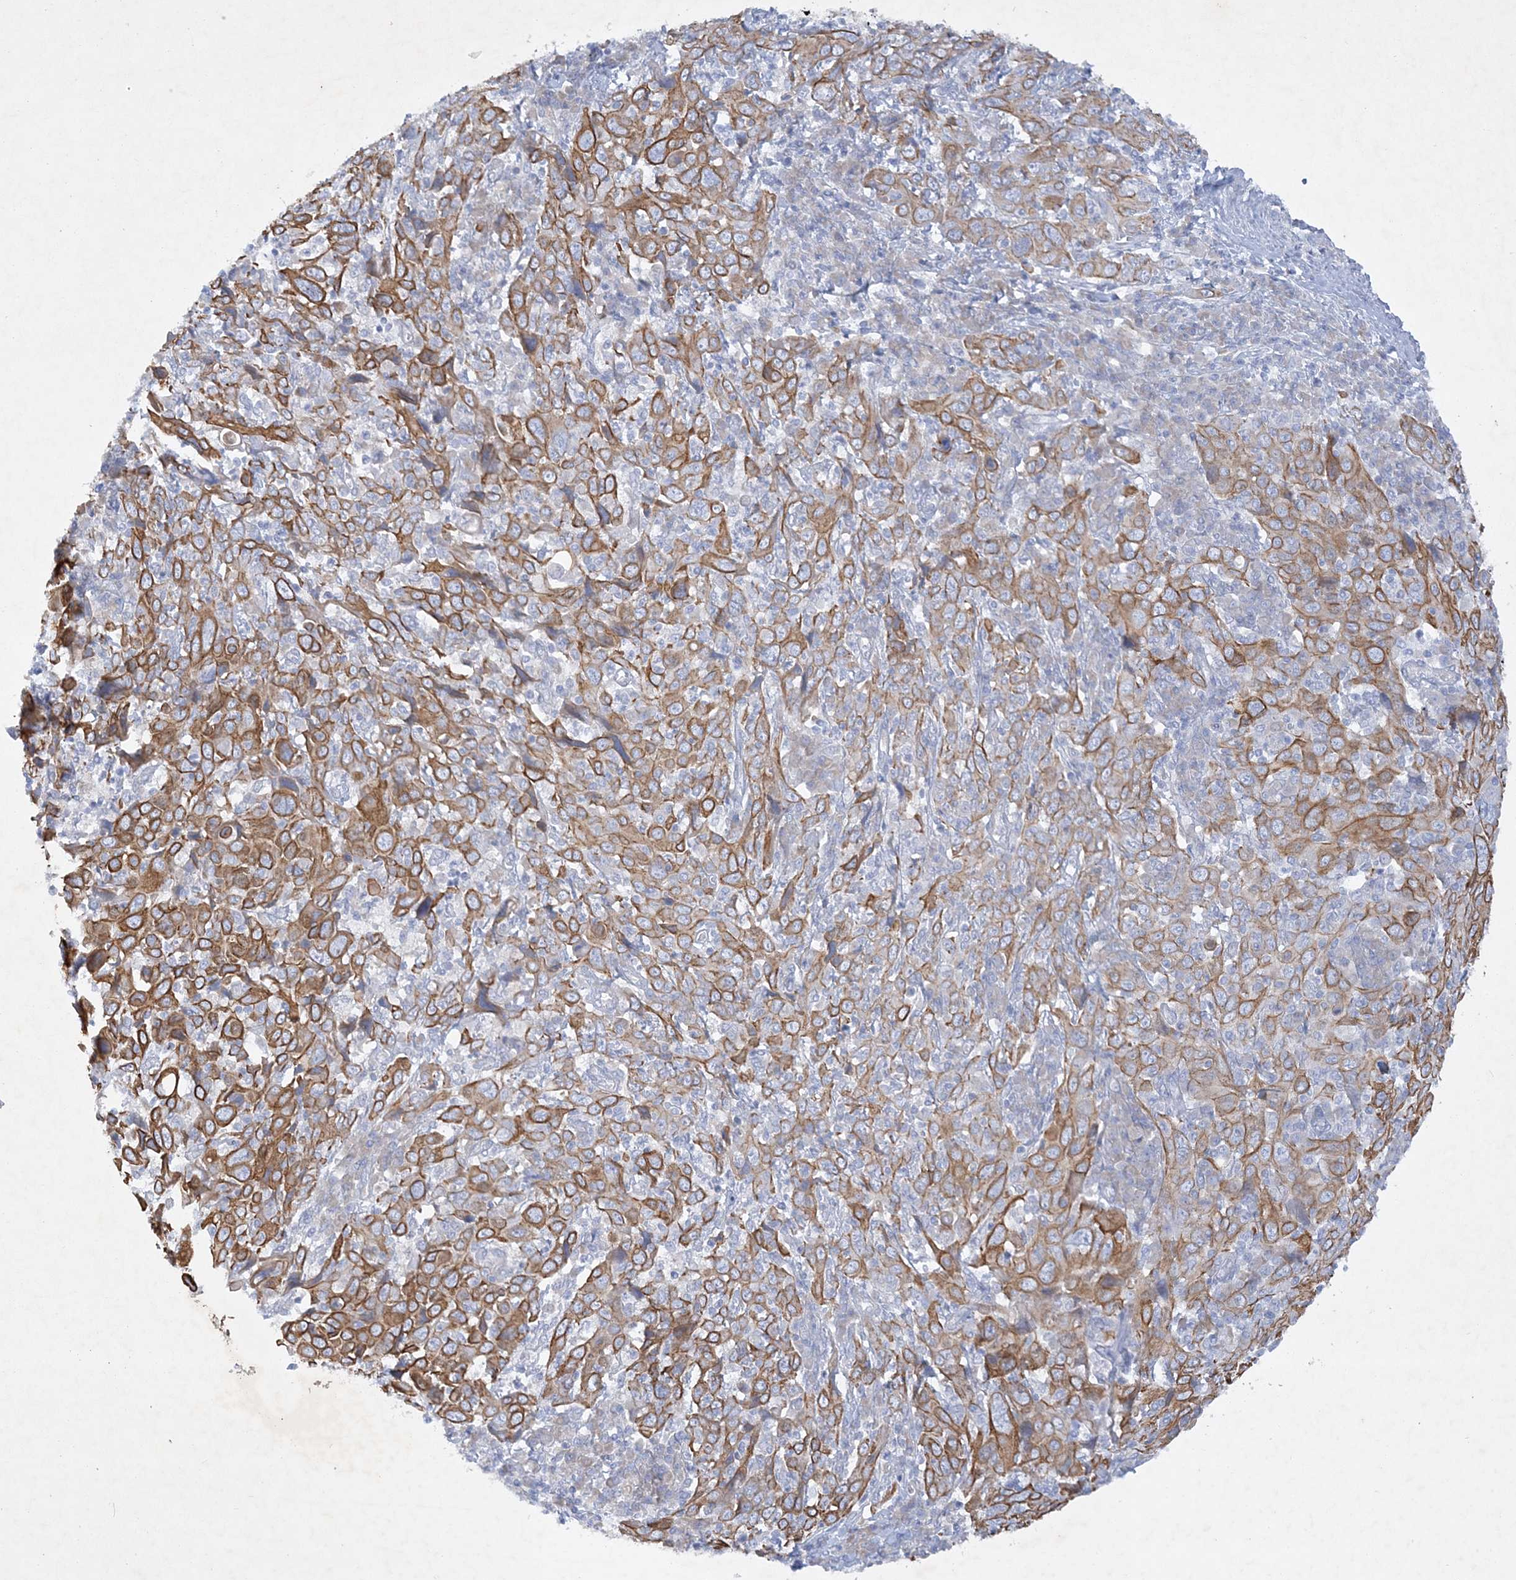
{"staining": {"intensity": "moderate", "quantity": "25%-75%", "location": "cytoplasmic/membranous"}, "tissue": "cervical cancer", "cell_type": "Tumor cells", "image_type": "cancer", "snomed": [{"axis": "morphology", "description": "Squamous cell carcinoma, NOS"}, {"axis": "topography", "description": "Cervix"}], "caption": "There is medium levels of moderate cytoplasmic/membranous positivity in tumor cells of squamous cell carcinoma (cervical), as demonstrated by immunohistochemical staining (brown color).", "gene": "FARSB", "patient": {"sex": "female", "age": 46}}